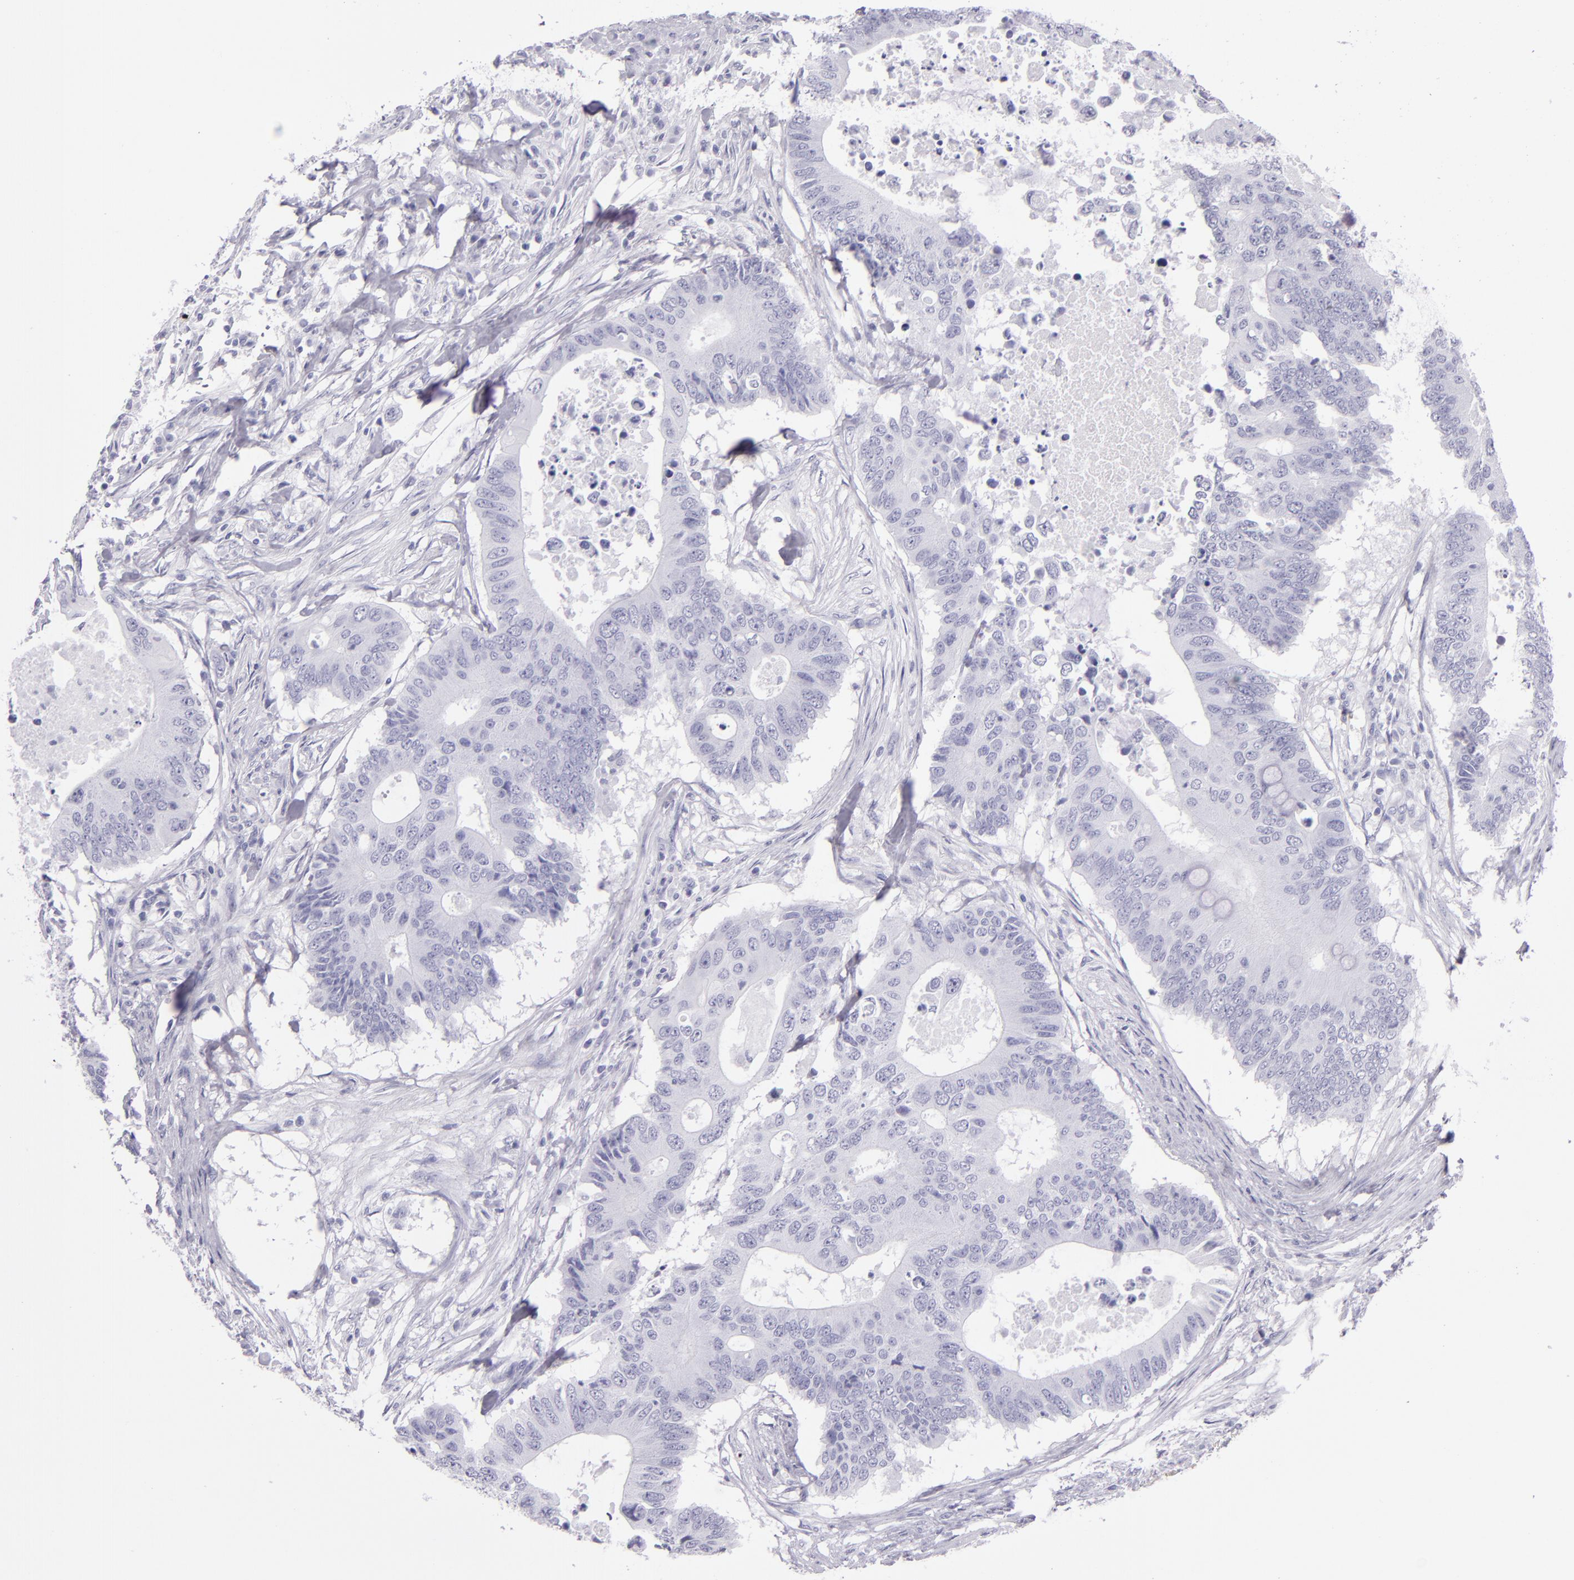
{"staining": {"intensity": "negative", "quantity": "none", "location": "none"}, "tissue": "colorectal cancer", "cell_type": "Tumor cells", "image_type": "cancer", "snomed": [{"axis": "morphology", "description": "Adenocarcinoma, NOS"}, {"axis": "topography", "description": "Colon"}], "caption": "This micrograph is of adenocarcinoma (colorectal) stained with immunohistochemistry (IHC) to label a protein in brown with the nuclei are counter-stained blue. There is no expression in tumor cells.", "gene": "CR2", "patient": {"sex": "male", "age": 71}}